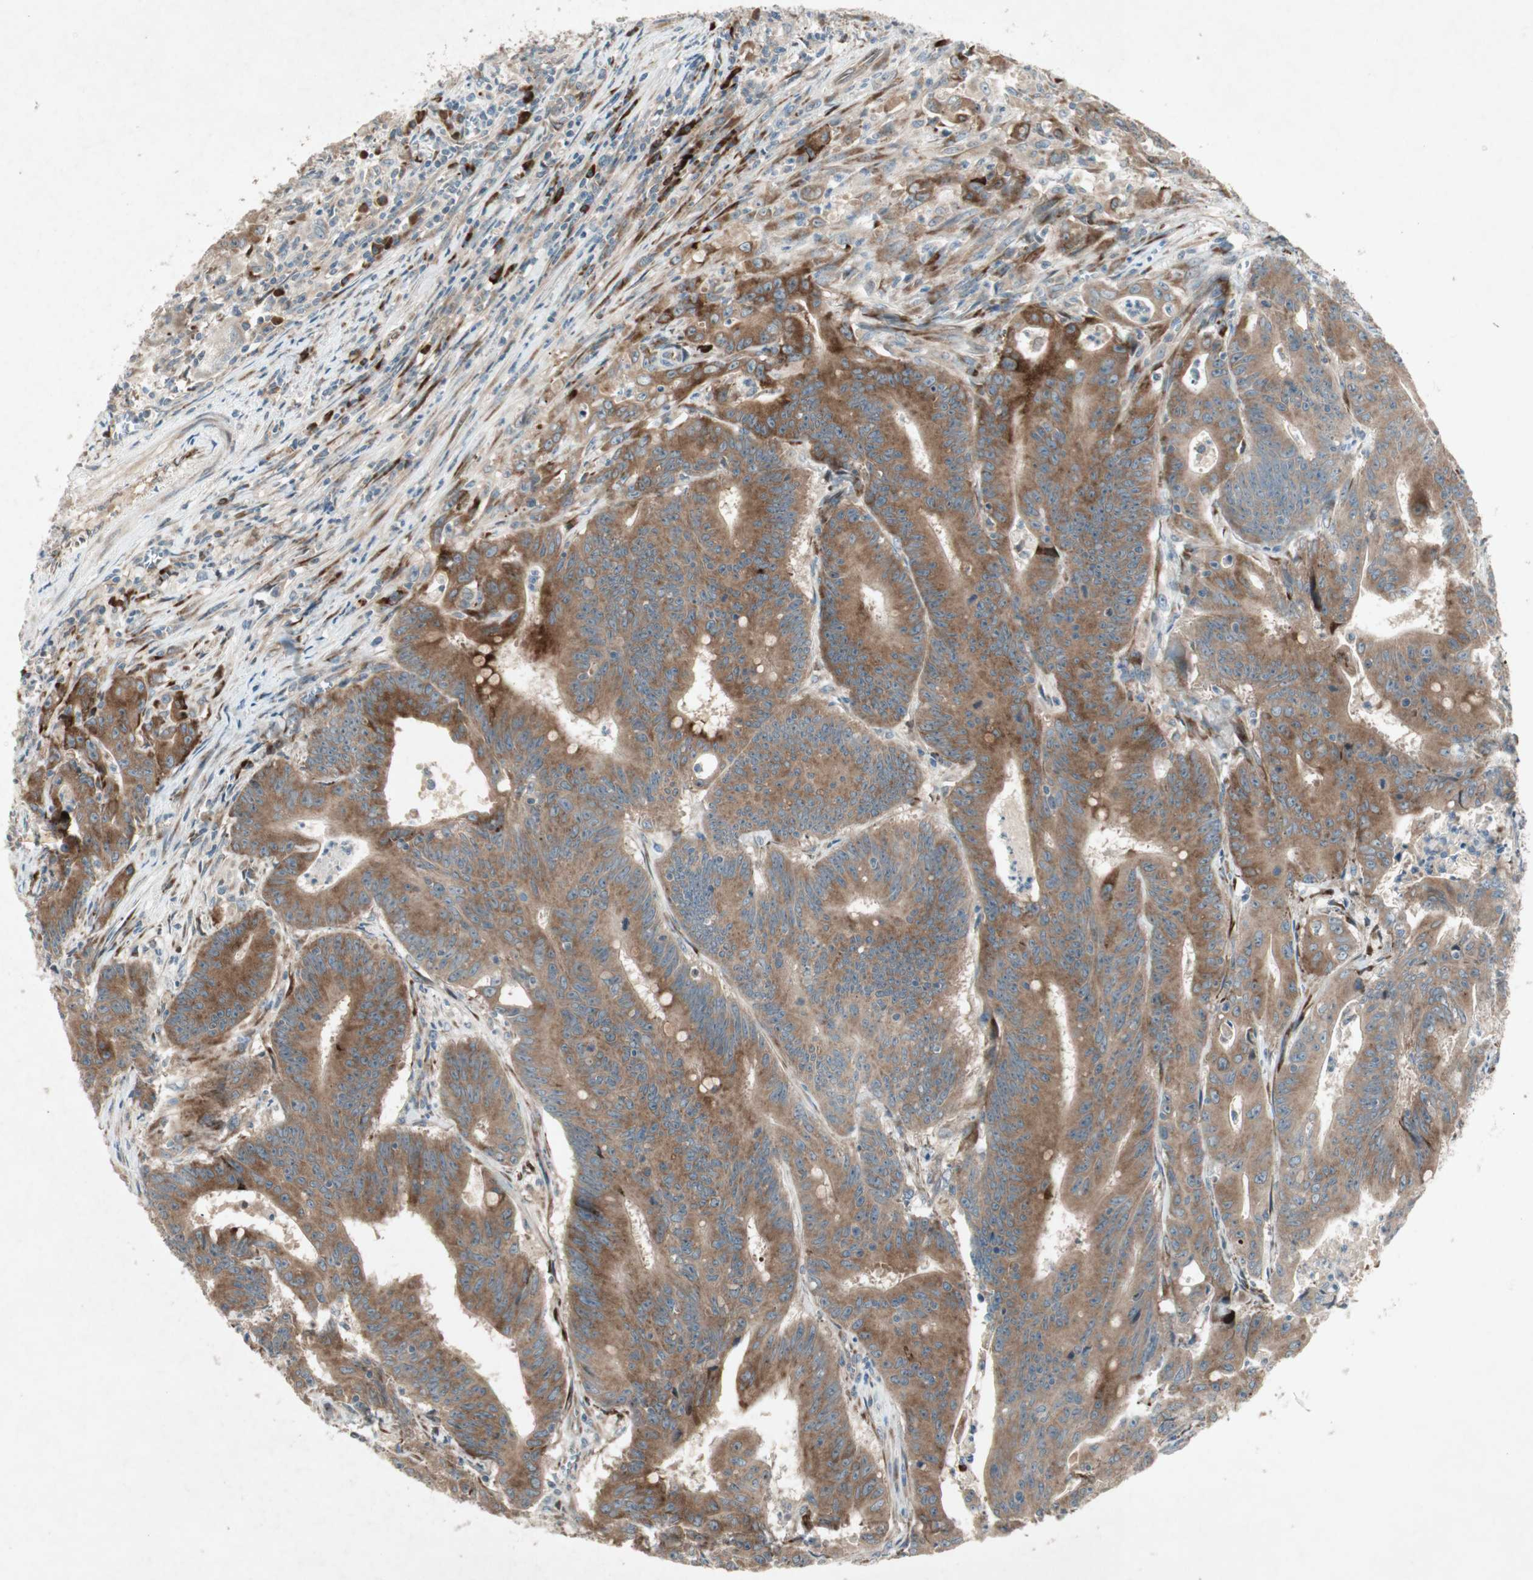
{"staining": {"intensity": "moderate", "quantity": ">75%", "location": "cytoplasmic/membranous"}, "tissue": "colorectal cancer", "cell_type": "Tumor cells", "image_type": "cancer", "snomed": [{"axis": "morphology", "description": "Adenocarcinoma, NOS"}, {"axis": "topography", "description": "Colon"}], "caption": "Immunohistochemistry photomicrograph of neoplastic tissue: colorectal adenocarcinoma stained using immunohistochemistry reveals medium levels of moderate protein expression localized specifically in the cytoplasmic/membranous of tumor cells, appearing as a cytoplasmic/membranous brown color.", "gene": "APOO", "patient": {"sex": "male", "age": 45}}